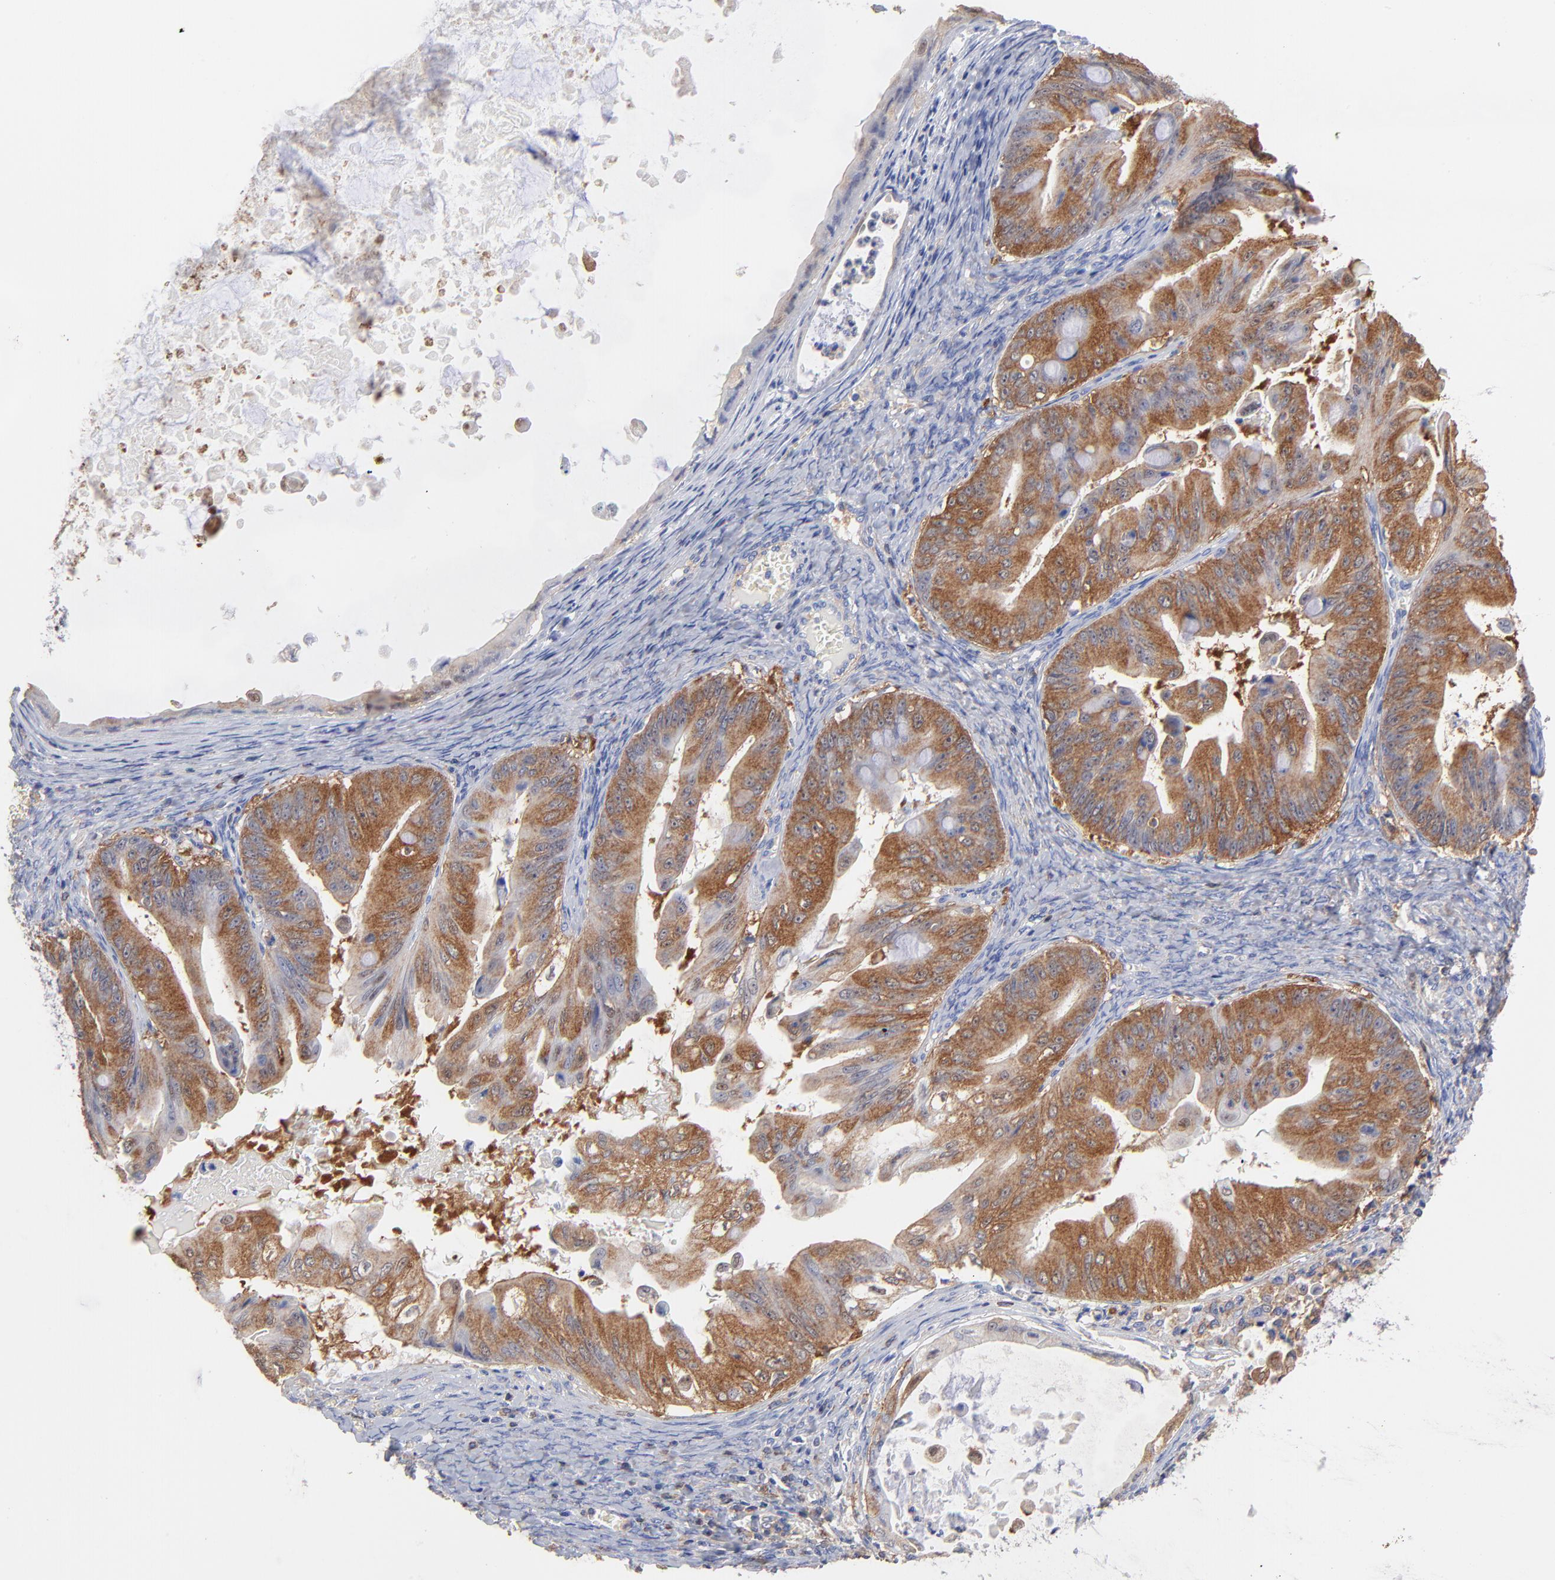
{"staining": {"intensity": "moderate", "quantity": ">75%", "location": "cytoplasmic/membranous"}, "tissue": "ovarian cancer", "cell_type": "Tumor cells", "image_type": "cancer", "snomed": [{"axis": "morphology", "description": "Cystadenocarcinoma, mucinous, NOS"}, {"axis": "topography", "description": "Ovary"}], "caption": "DAB immunohistochemical staining of ovarian mucinous cystadenocarcinoma demonstrates moderate cytoplasmic/membranous protein staining in about >75% of tumor cells. (DAB (3,3'-diaminobenzidine) = brown stain, brightfield microscopy at high magnification).", "gene": "ASL", "patient": {"sex": "female", "age": 37}}